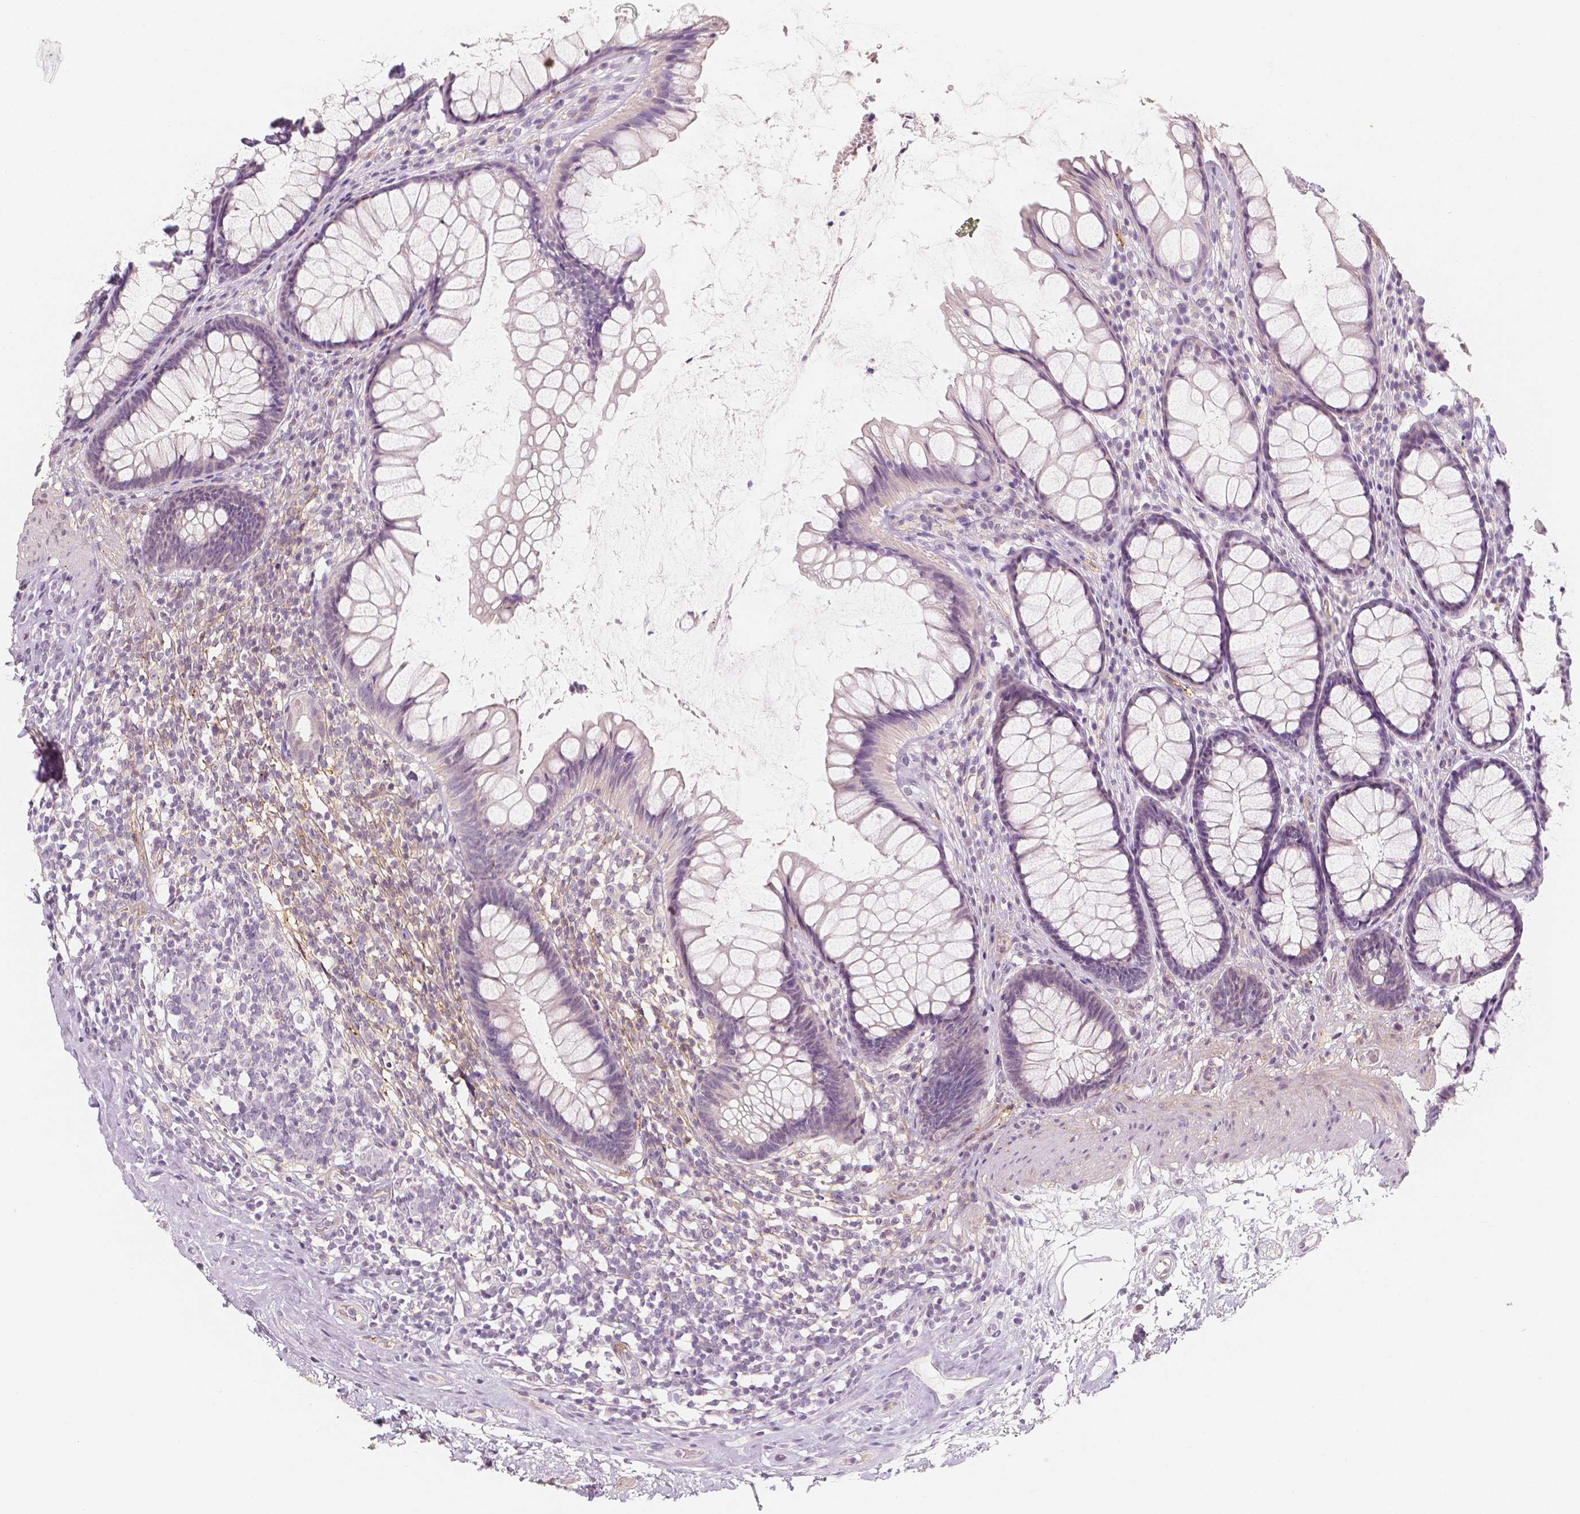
{"staining": {"intensity": "negative", "quantity": "none", "location": "none"}, "tissue": "rectum", "cell_type": "Glandular cells", "image_type": "normal", "snomed": [{"axis": "morphology", "description": "Normal tissue, NOS"}, {"axis": "topography", "description": "Rectum"}], "caption": "This is a image of immunohistochemistry (IHC) staining of unremarkable rectum, which shows no expression in glandular cells. (DAB (3,3'-diaminobenzidine) immunohistochemistry (IHC), high magnification).", "gene": "THY1", "patient": {"sex": "male", "age": 72}}